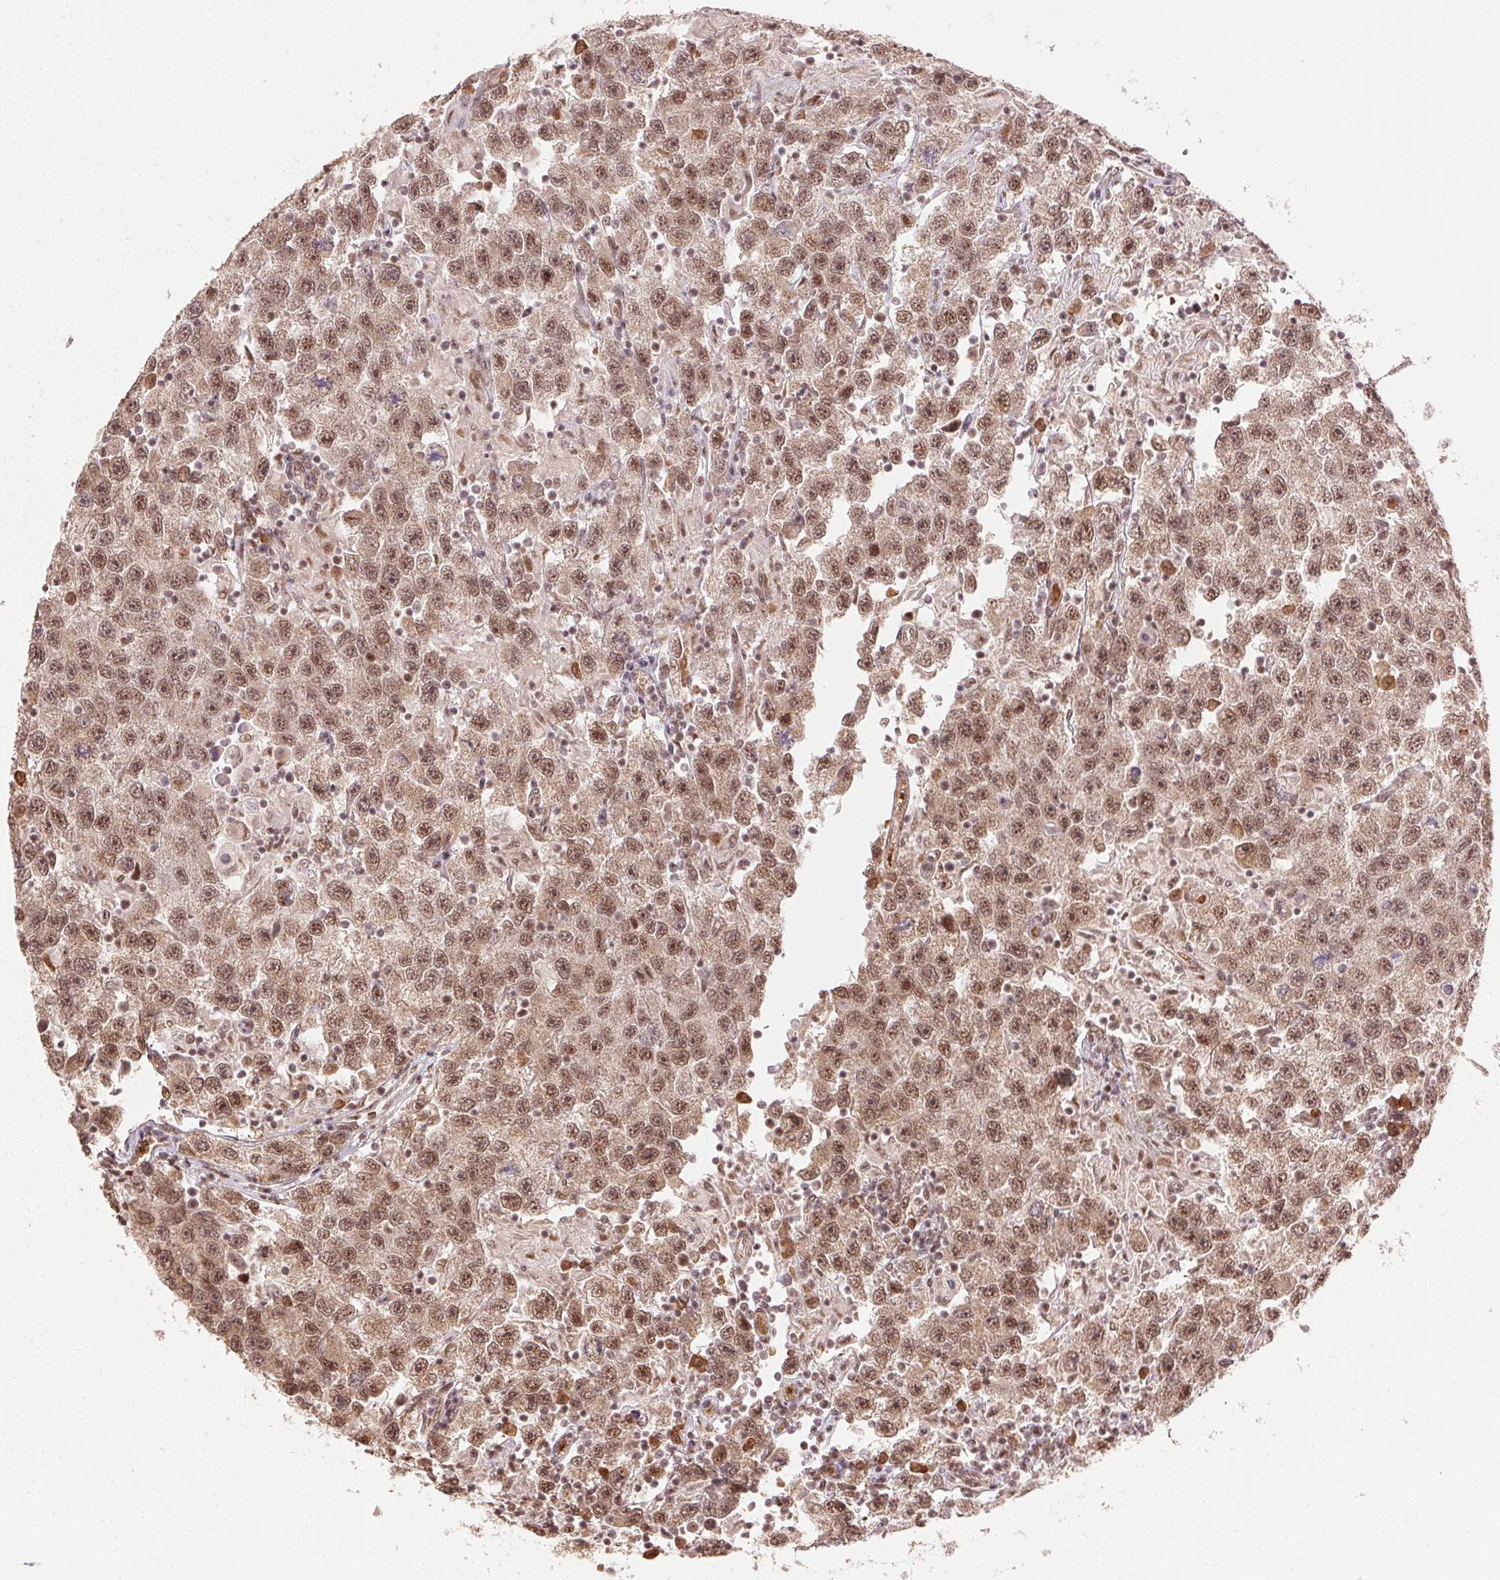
{"staining": {"intensity": "moderate", "quantity": ">75%", "location": "nuclear"}, "tissue": "testis cancer", "cell_type": "Tumor cells", "image_type": "cancer", "snomed": [{"axis": "morphology", "description": "Seminoma, NOS"}, {"axis": "topography", "description": "Testis"}], "caption": "Testis cancer was stained to show a protein in brown. There is medium levels of moderate nuclear positivity in approximately >75% of tumor cells.", "gene": "TREML4", "patient": {"sex": "male", "age": 26}}